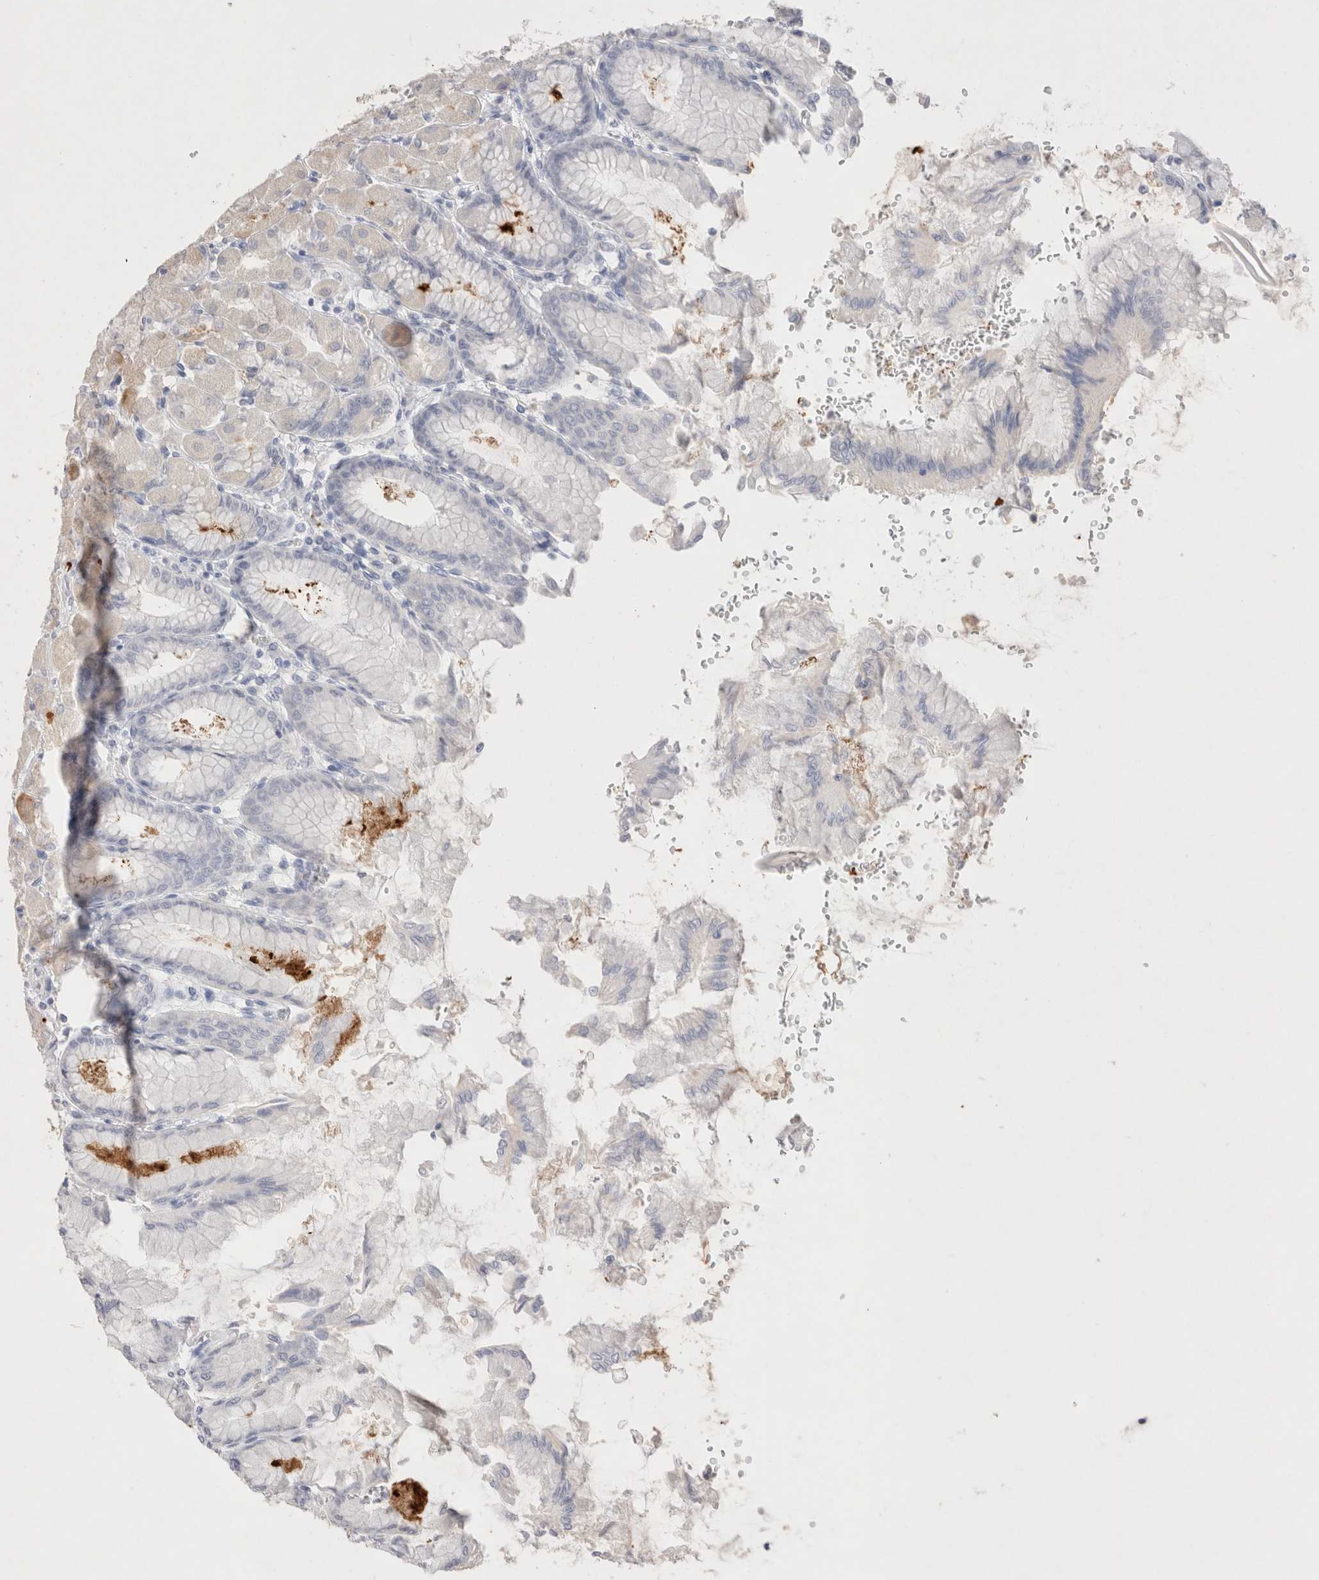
{"staining": {"intensity": "strong", "quantity": "<25%", "location": "cytoplasmic/membranous"}, "tissue": "stomach", "cell_type": "Glandular cells", "image_type": "normal", "snomed": [{"axis": "morphology", "description": "Normal tissue, NOS"}, {"axis": "topography", "description": "Stomach, upper"}], "caption": "IHC staining of benign stomach, which displays medium levels of strong cytoplasmic/membranous staining in approximately <25% of glandular cells indicating strong cytoplasmic/membranous protein expression. The staining was performed using DAB (brown) for protein detection and nuclei were counterstained in hematoxylin (blue).", "gene": "EPCAM", "patient": {"sex": "female", "age": 56}}